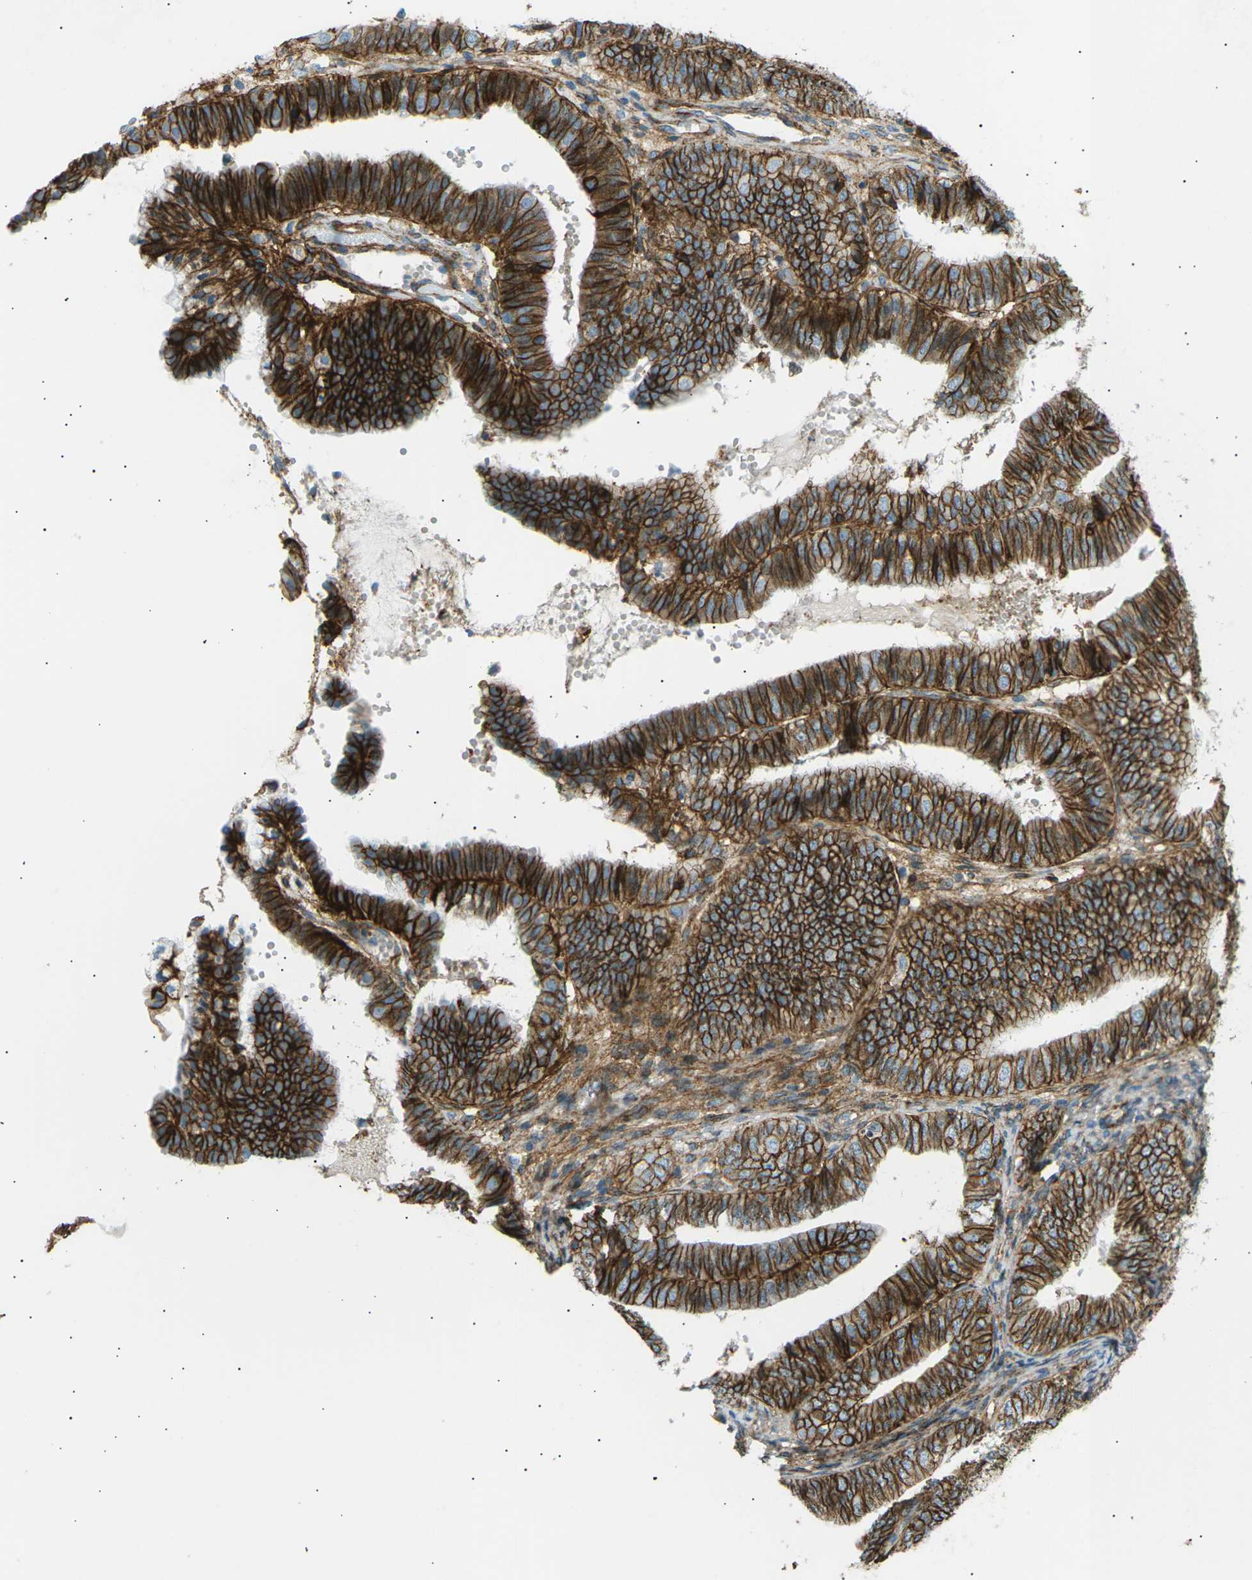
{"staining": {"intensity": "strong", "quantity": ">75%", "location": "cytoplasmic/membranous"}, "tissue": "endometrial cancer", "cell_type": "Tumor cells", "image_type": "cancer", "snomed": [{"axis": "morphology", "description": "Adenocarcinoma, NOS"}, {"axis": "topography", "description": "Endometrium"}], "caption": "A histopathology image of human endometrial cancer (adenocarcinoma) stained for a protein shows strong cytoplasmic/membranous brown staining in tumor cells. The protein of interest is stained brown, and the nuclei are stained in blue (DAB (3,3'-diaminobenzidine) IHC with brightfield microscopy, high magnification).", "gene": "ATP2B4", "patient": {"sex": "female", "age": 63}}